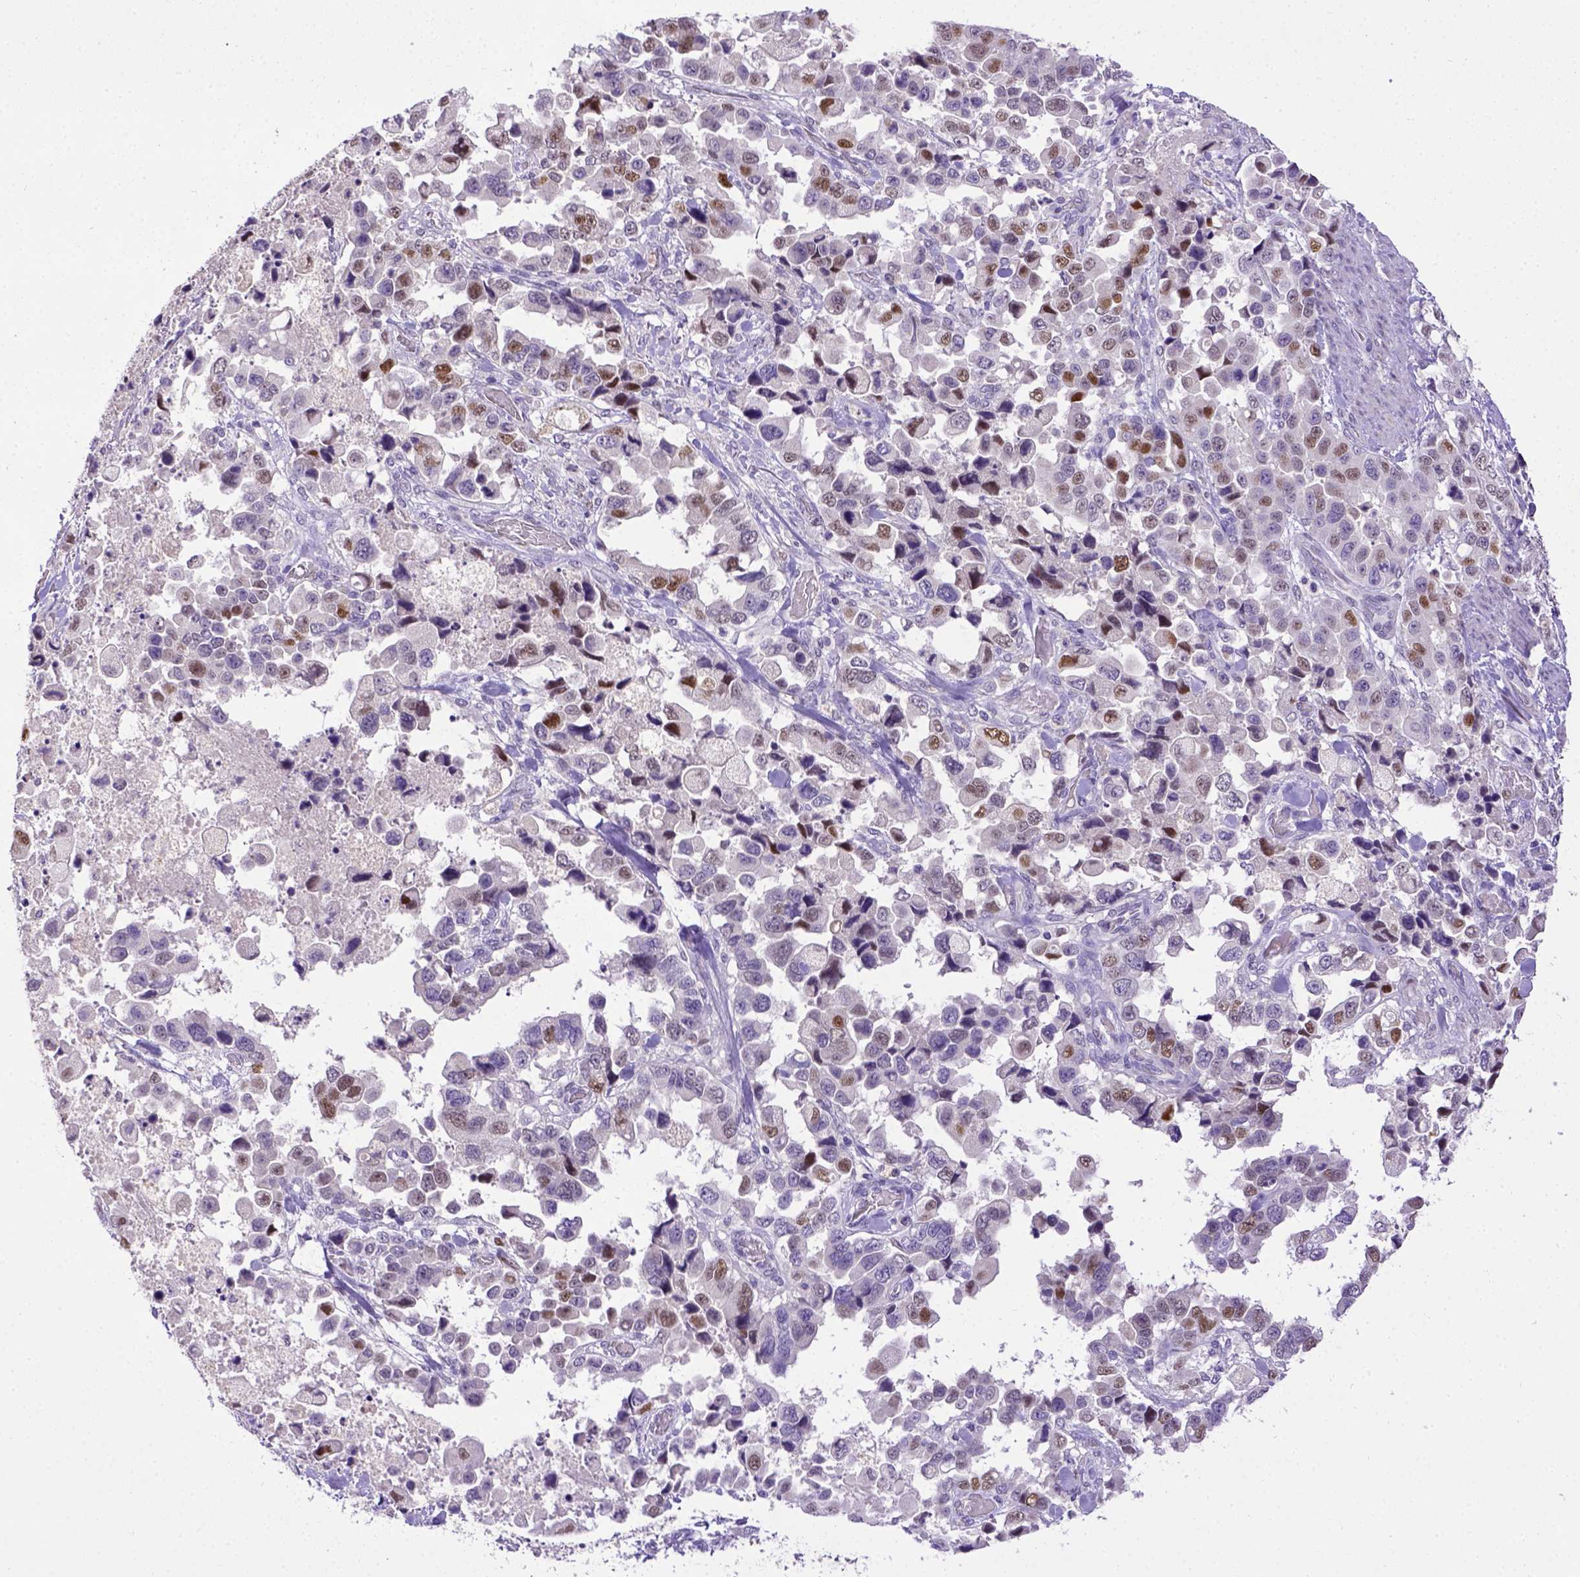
{"staining": {"intensity": "moderate", "quantity": "25%-75%", "location": "nuclear"}, "tissue": "stomach cancer", "cell_type": "Tumor cells", "image_type": "cancer", "snomed": [{"axis": "morphology", "description": "Adenocarcinoma, NOS"}, {"axis": "topography", "description": "Stomach"}], "caption": "Stomach cancer stained with a protein marker demonstrates moderate staining in tumor cells.", "gene": "CDKN1A", "patient": {"sex": "male", "age": 59}}